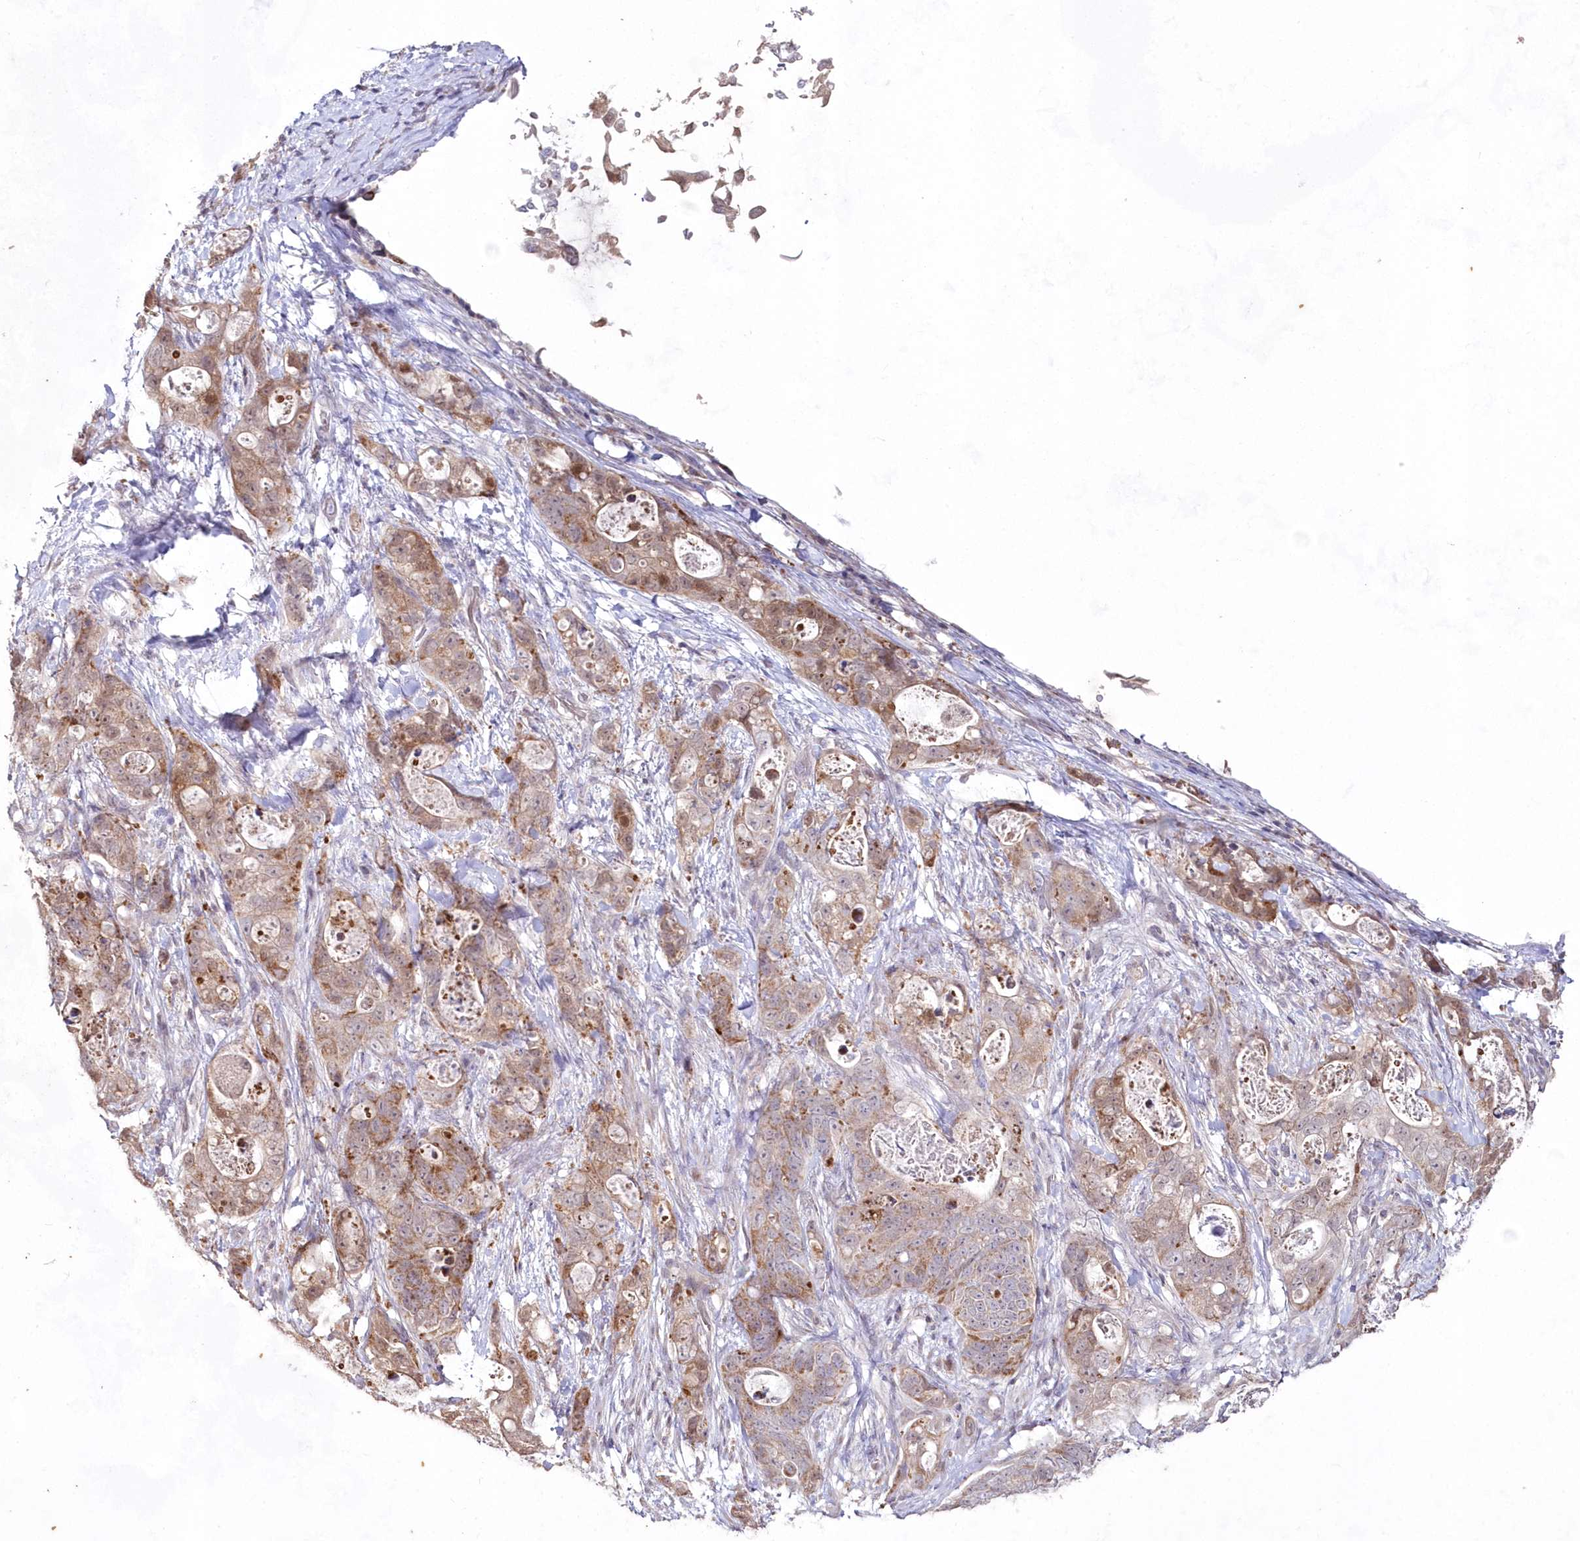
{"staining": {"intensity": "moderate", "quantity": "25%-75%", "location": "cytoplasmic/membranous"}, "tissue": "stomach cancer", "cell_type": "Tumor cells", "image_type": "cancer", "snomed": [{"axis": "morphology", "description": "Normal tissue, NOS"}, {"axis": "morphology", "description": "Adenocarcinoma, NOS"}, {"axis": "topography", "description": "Stomach"}], "caption": "High-power microscopy captured an immunohistochemistry (IHC) image of adenocarcinoma (stomach), revealing moderate cytoplasmic/membranous positivity in about 25%-75% of tumor cells. (brown staining indicates protein expression, while blue staining denotes nuclei).", "gene": "IMPA1", "patient": {"sex": "female", "age": 89}}